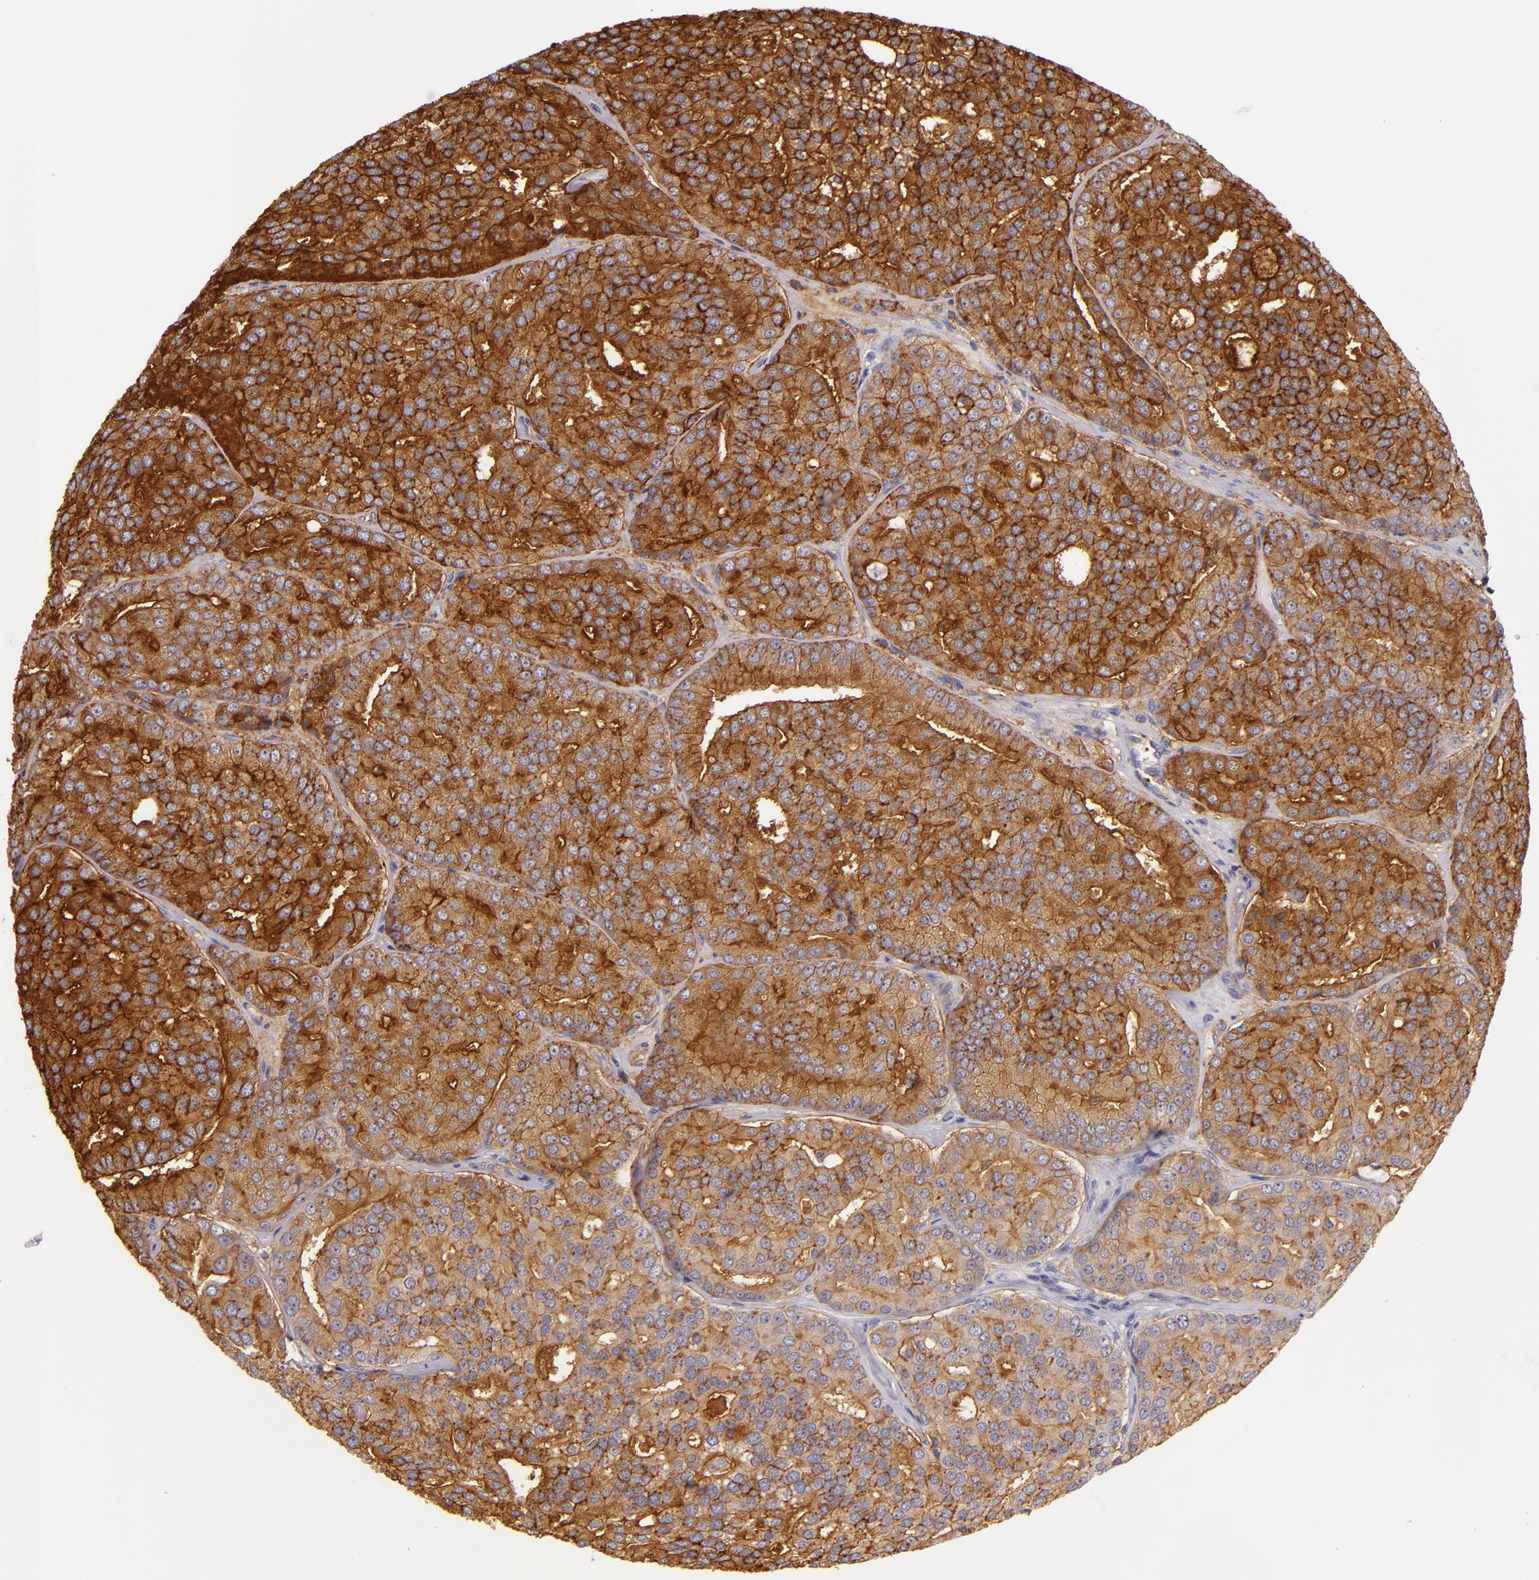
{"staining": {"intensity": "strong", "quantity": ">75%", "location": "cytoplasmic/membranous"}, "tissue": "prostate cancer", "cell_type": "Tumor cells", "image_type": "cancer", "snomed": [{"axis": "morphology", "description": "Adenocarcinoma, High grade"}, {"axis": "topography", "description": "Prostate"}], "caption": "Immunohistochemistry photomicrograph of high-grade adenocarcinoma (prostate) stained for a protein (brown), which shows high levels of strong cytoplasmic/membranous expression in about >75% of tumor cells.", "gene": "CD9", "patient": {"sex": "male", "age": 64}}